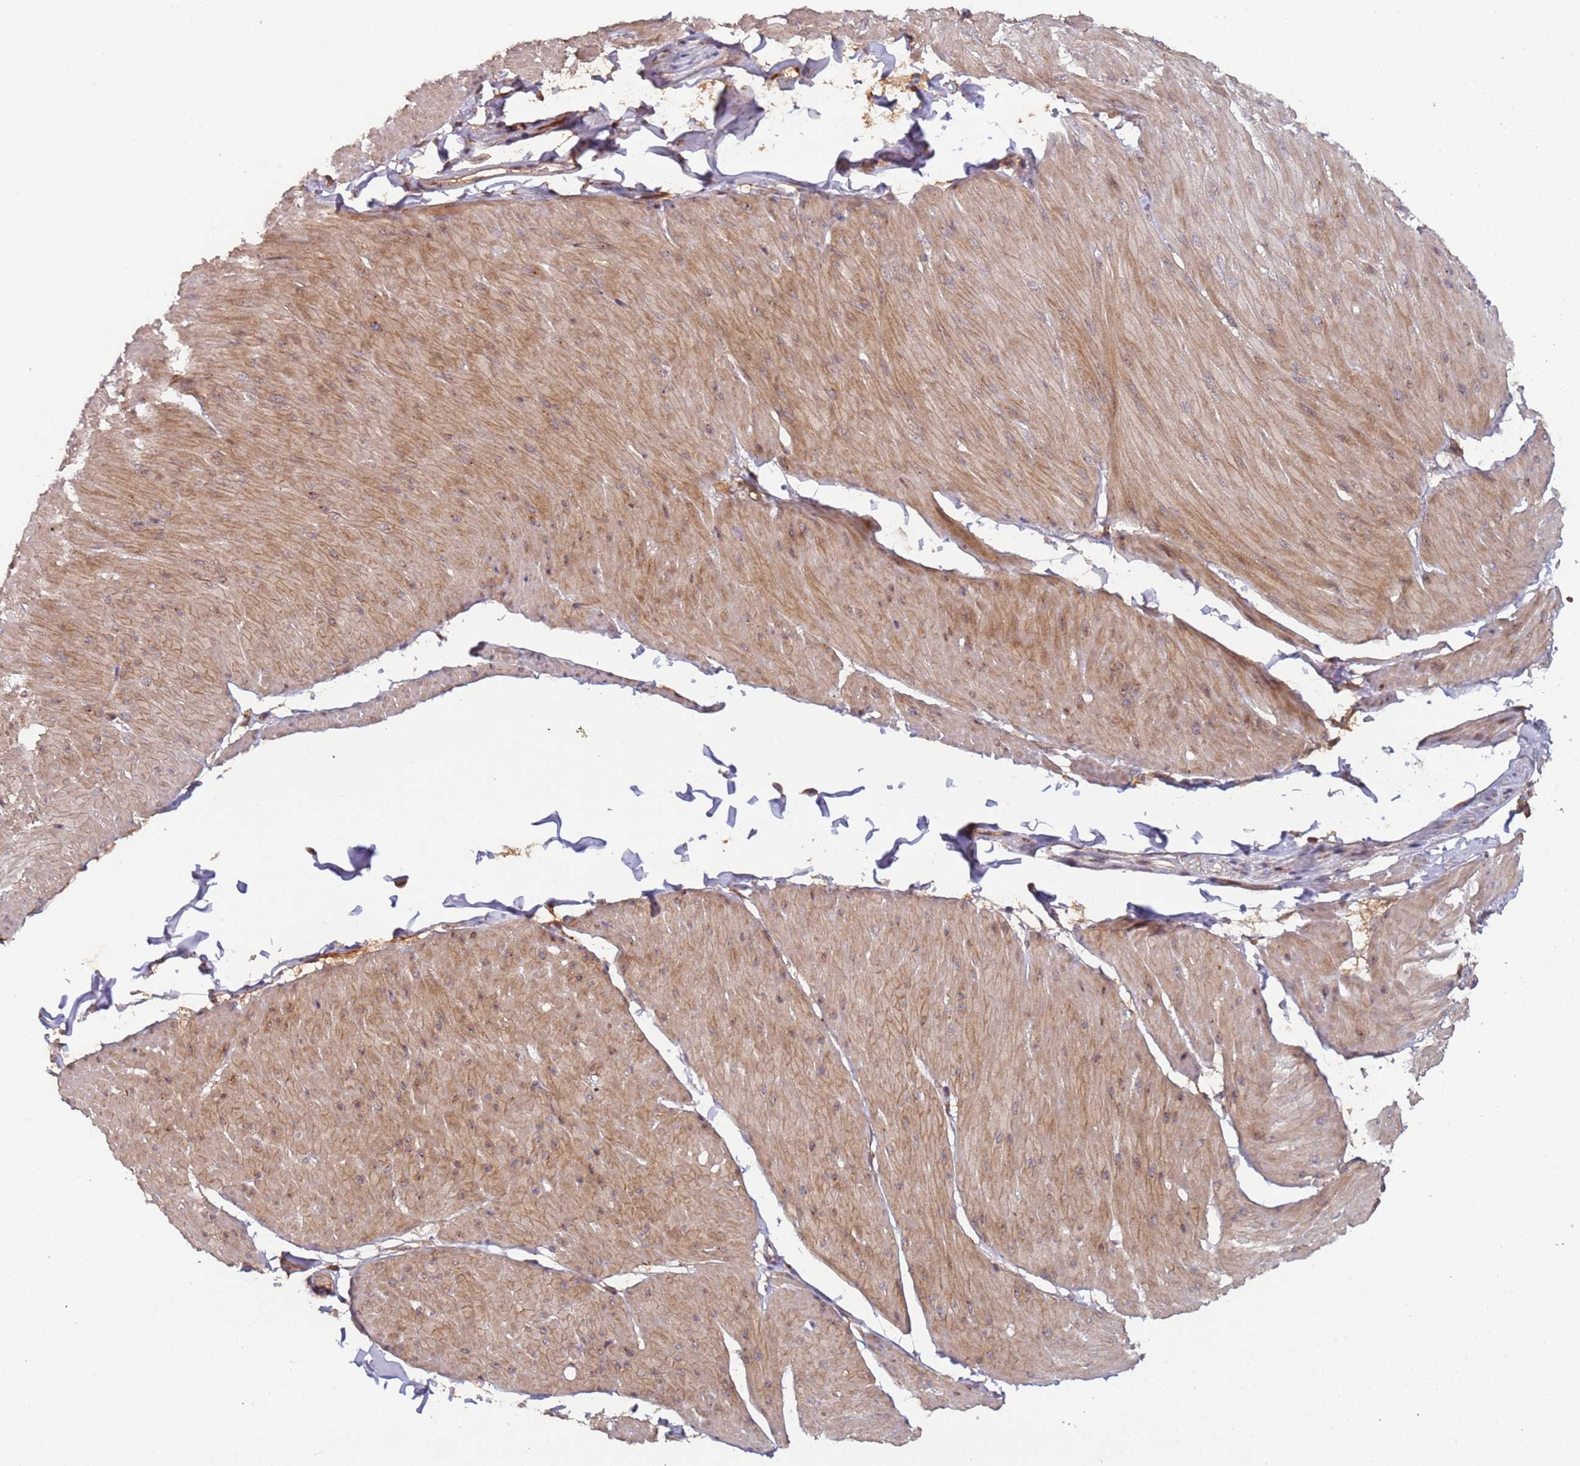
{"staining": {"intensity": "moderate", "quantity": ">75%", "location": "cytoplasmic/membranous"}, "tissue": "smooth muscle", "cell_type": "Smooth muscle cells", "image_type": "normal", "snomed": [{"axis": "morphology", "description": "Urothelial carcinoma, High grade"}, {"axis": "topography", "description": "Urinary bladder"}], "caption": "DAB (3,3'-diaminobenzidine) immunohistochemical staining of unremarkable human smooth muscle displays moderate cytoplasmic/membranous protein expression in approximately >75% of smooth muscle cells.", "gene": "KANSL1L", "patient": {"sex": "male", "age": 46}}